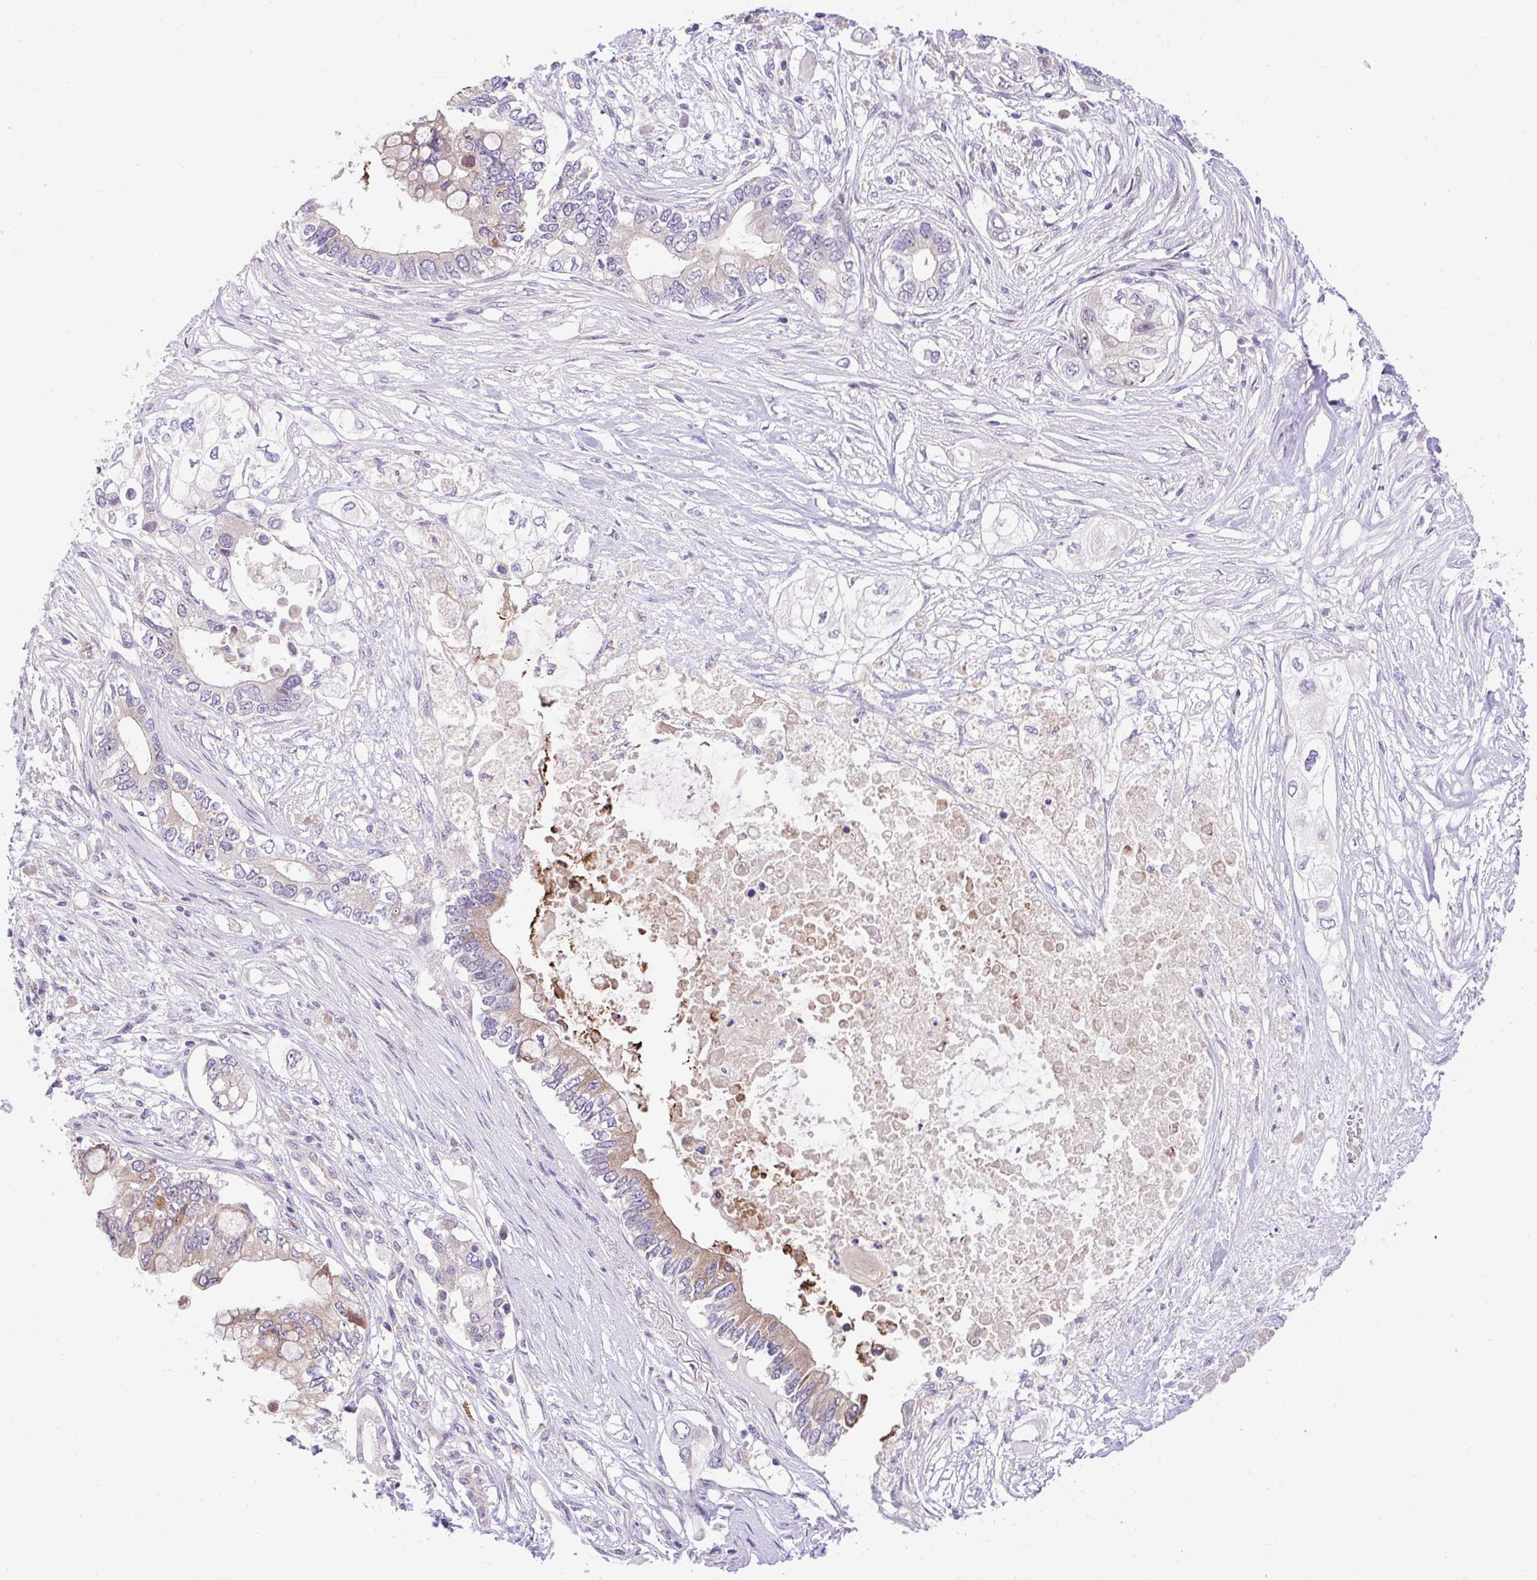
{"staining": {"intensity": "weak", "quantity": "<25%", "location": "cytoplasmic/membranous"}, "tissue": "pancreatic cancer", "cell_type": "Tumor cells", "image_type": "cancer", "snomed": [{"axis": "morphology", "description": "Adenocarcinoma, NOS"}, {"axis": "topography", "description": "Pancreas"}], "caption": "This is an IHC histopathology image of human adenocarcinoma (pancreatic). There is no staining in tumor cells.", "gene": "CHIA", "patient": {"sex": "female", "age": 63}}